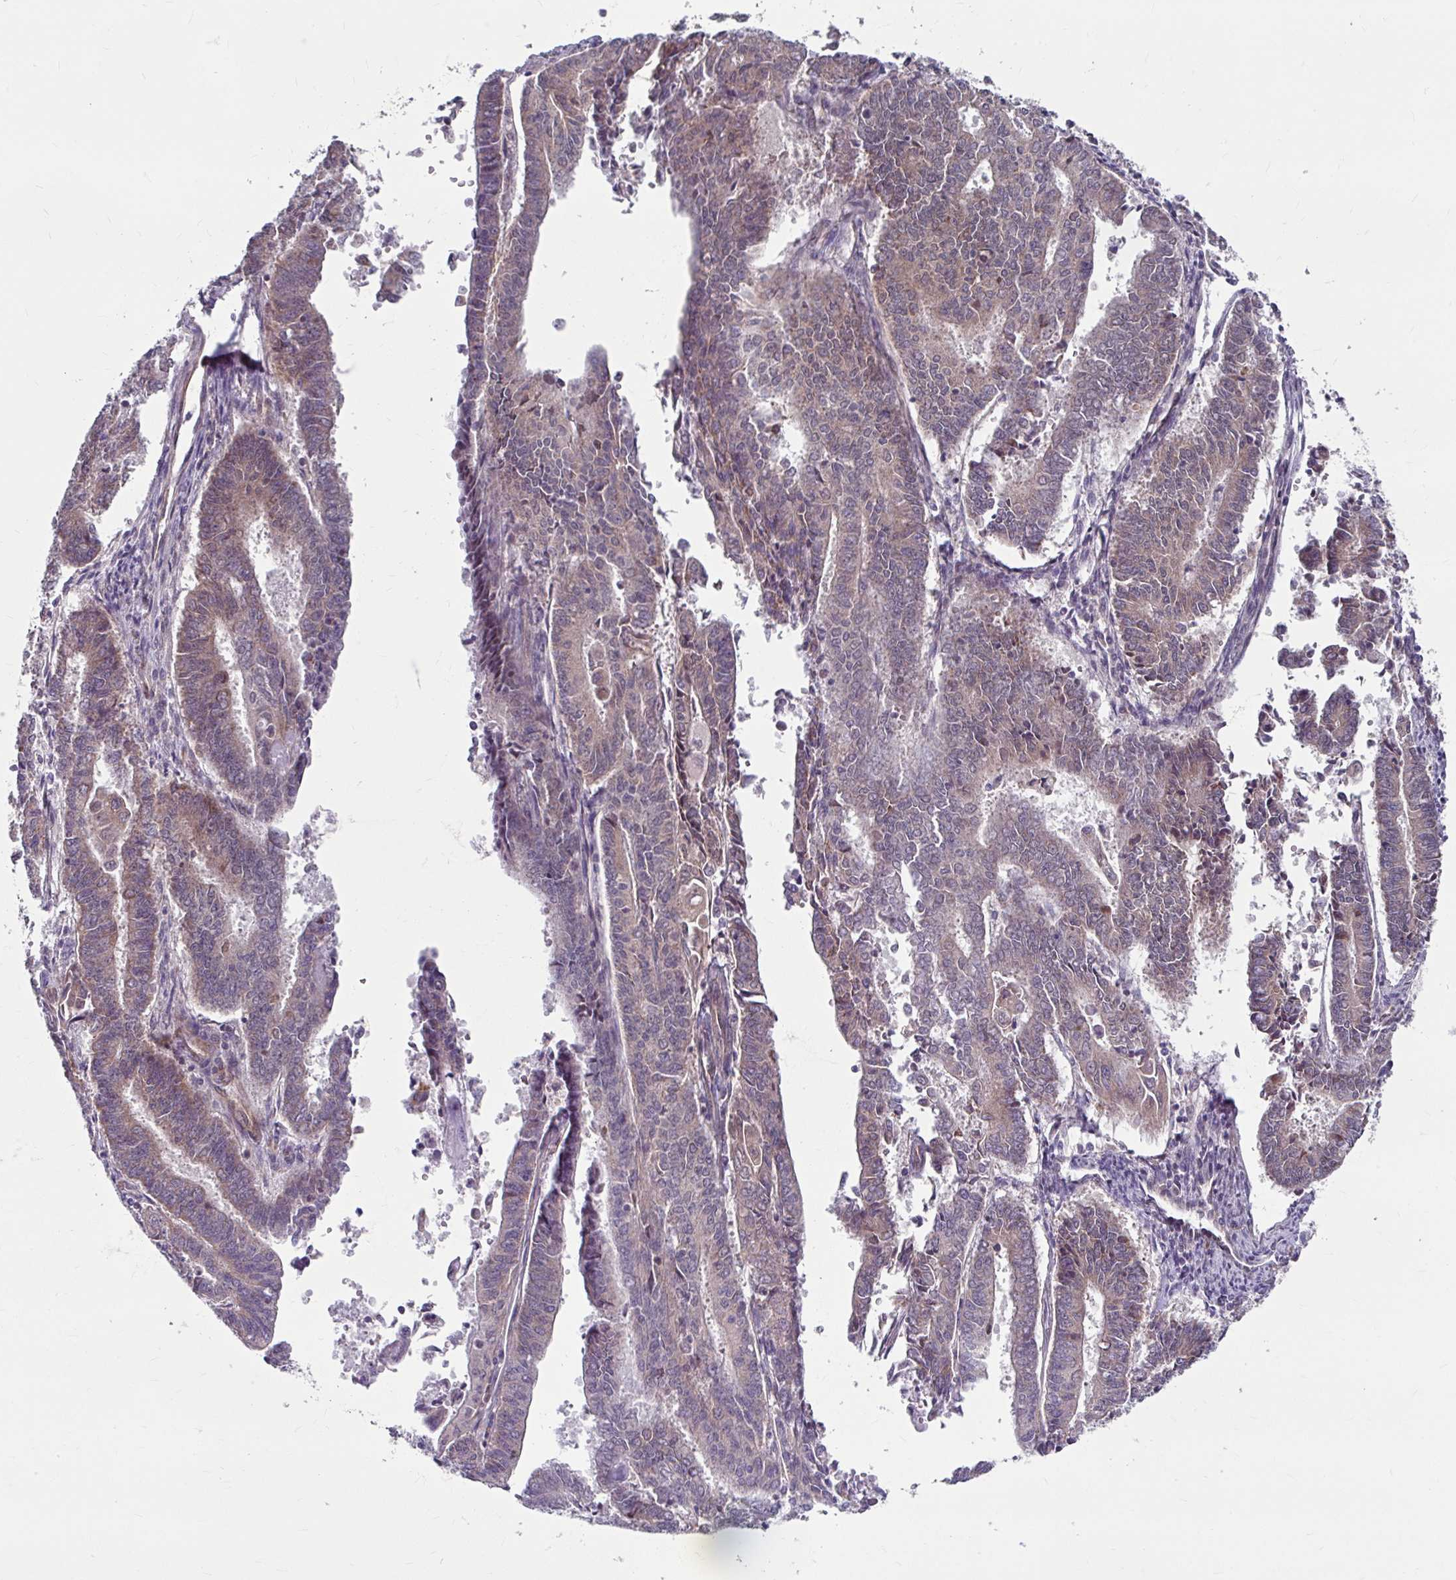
{"staining": {"intensity": "weak", "quantity": "25%-75%", "location": "cytoplasmic/membranous"}, "tissue": "endometrial cancer", "cell_type": "Tumor cells", "image_type": "cancer", "snomed": [{"axis": "morphology", "description": "Adenocarcinoma, NOS"}, {"axis": "topography", "description": "Endometrium"}], "caption": "Immunohistochemistry (IHC) micrograph of human adenocarcinoma (endometrial) stained for a protein (brown), which displays low levels of weak cytoplasmic/membranous positivity in approximately 25%-75% of tumor cells.", "gene": "DAAM2", "patient": {"sex": "female", "age": 59}}